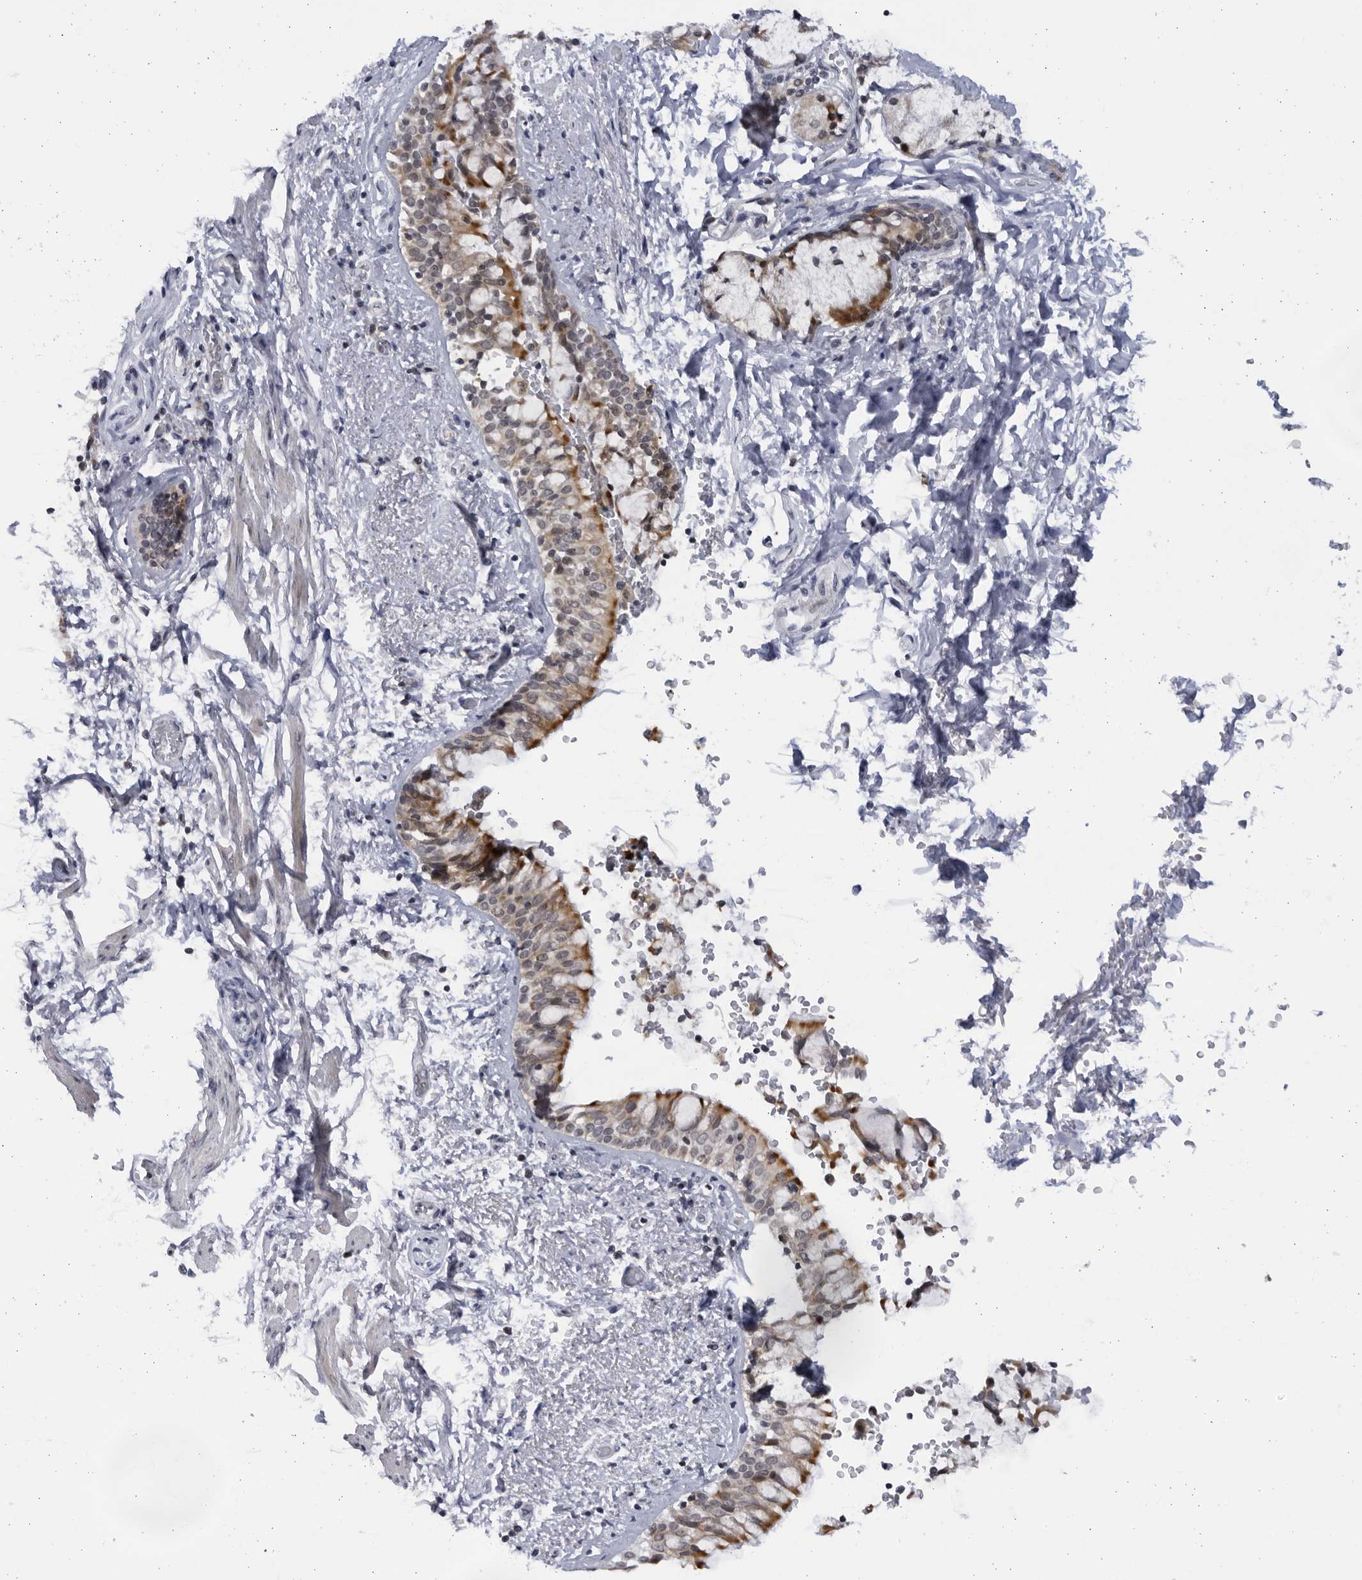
{"staining": {"intensity": "moderate", "quantity": ">75%", "location": "cytoplasmic/membranous"}, "tissue": "bronchus", "cell_type": "Respiratory epithelial cells", "image_type": "normal", "snomed": [{"axis": "morphology", "description": "Normal tissue, NOS"}, {"axis": "morphology", "description": "Inflammation, NOS"}, {"axis": "topography", "description": "Cartilage tissue"}, {"axis": "topography", "description": "Bronchus"}, {"axis": "topography", "description": "Lung"}], "caption": "DAB immunohistochemical staining of normal bronchus displays moderate cytoplasmic/membranous protein positivity in about >75% of respiratory epithelial cells. (brown staining indicates protein expression, while blue staining denotes nuclei).", "gene": "SLC25A22", "patient": {"sex": "female", "age": 64}}